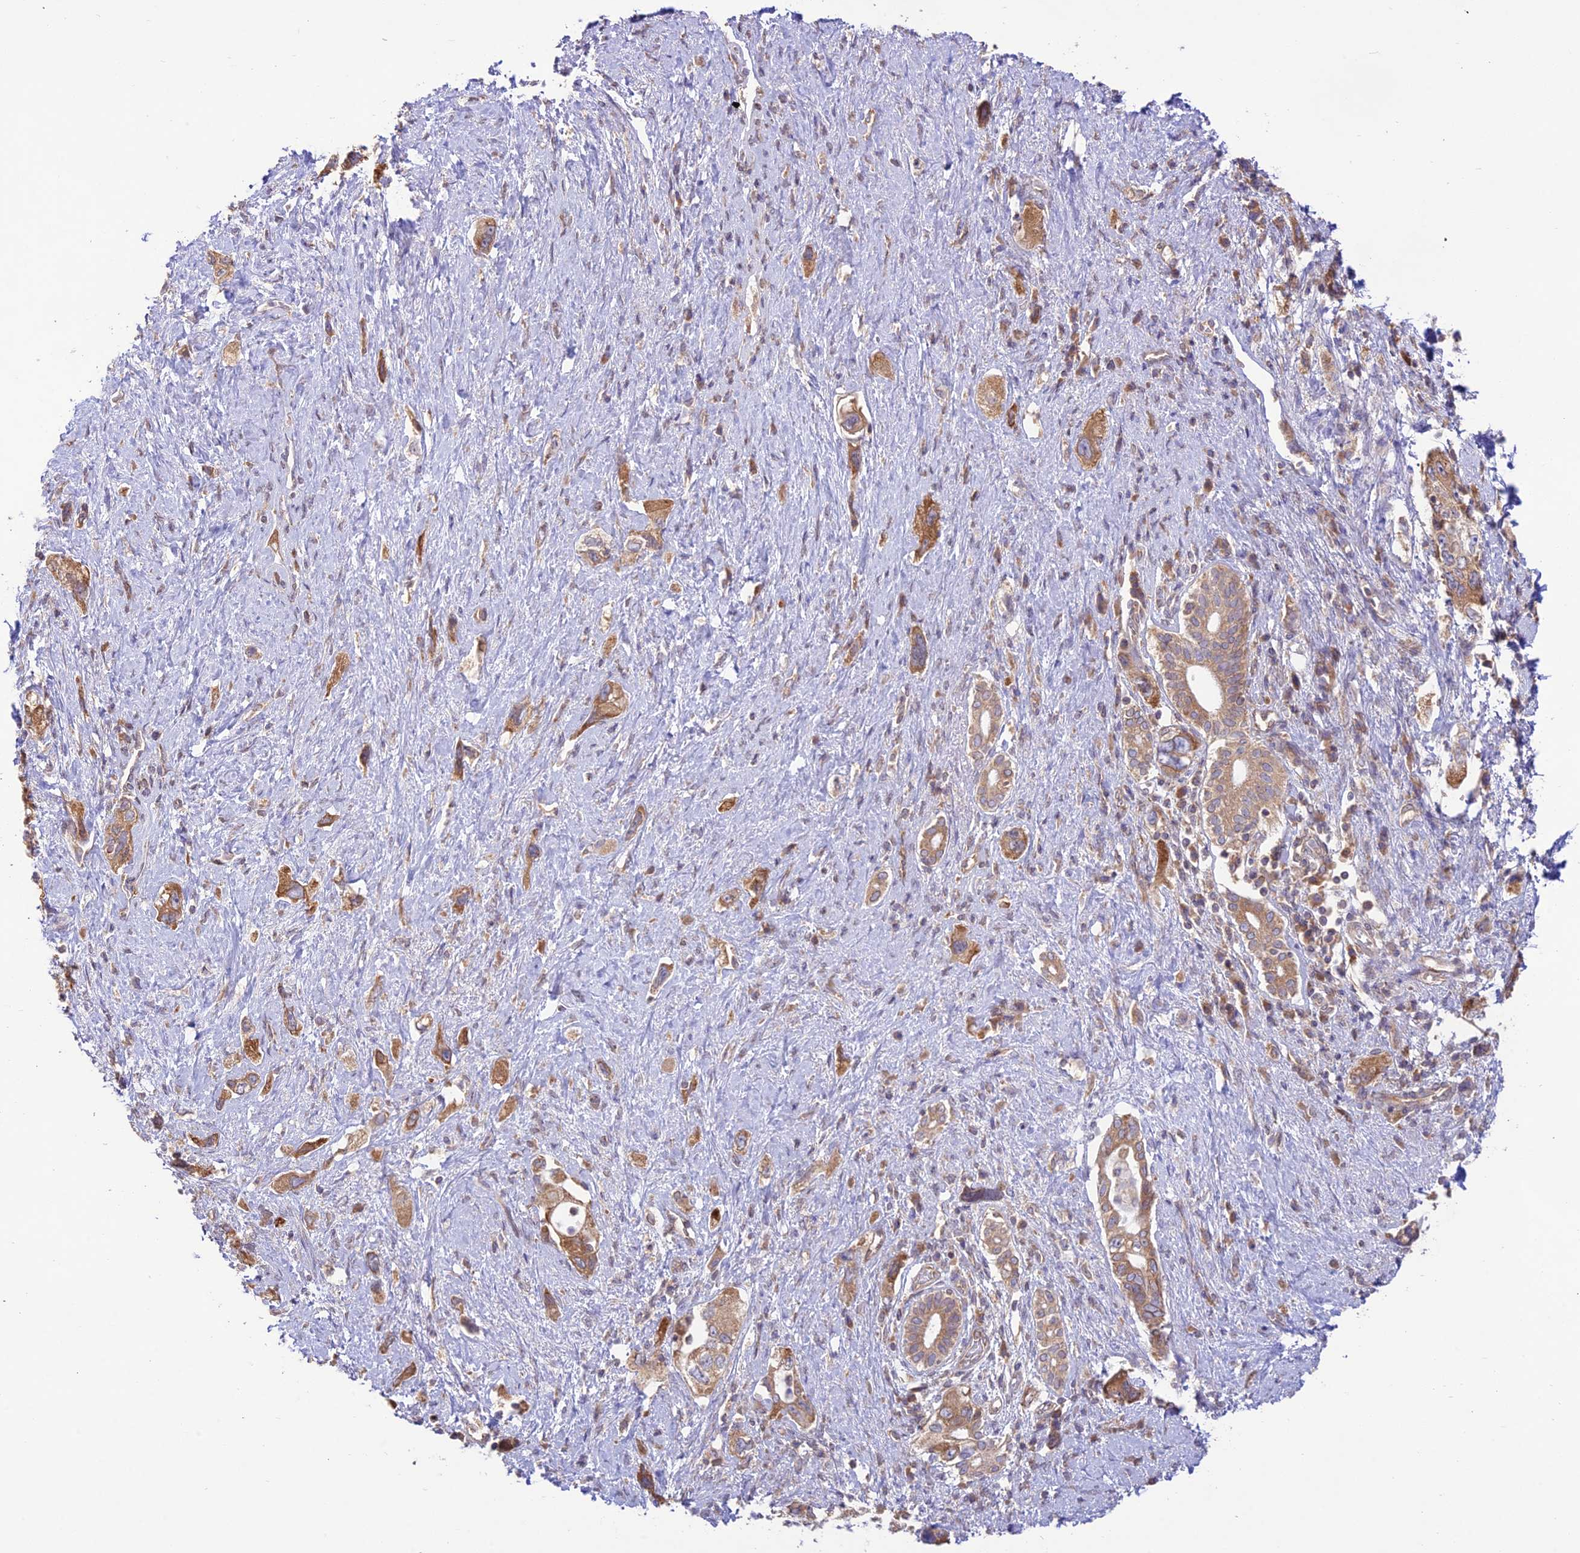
{"staining": {"intensity": "moderate", "quantity": ">75%", "location": "cytoplasmic/membranous"}, "tissue": "pancreatic cancer", "cell_type": "Tumor cells", "image_type": "cancer", "snomed": [{"axis": "morphology", "description": "Adenocarcinoma, NOS"}, {"axis": "topography", "description": "Pancreas"}], "caption": "A medium amount of moderate cytoplasmic/membranous positivity is identified in about >75% of tumor cells in pancreatic cancer (adenocarcinoma) tissue.", "gene": "TMEM259", "patient": {"sex": "female", "age": 73}}